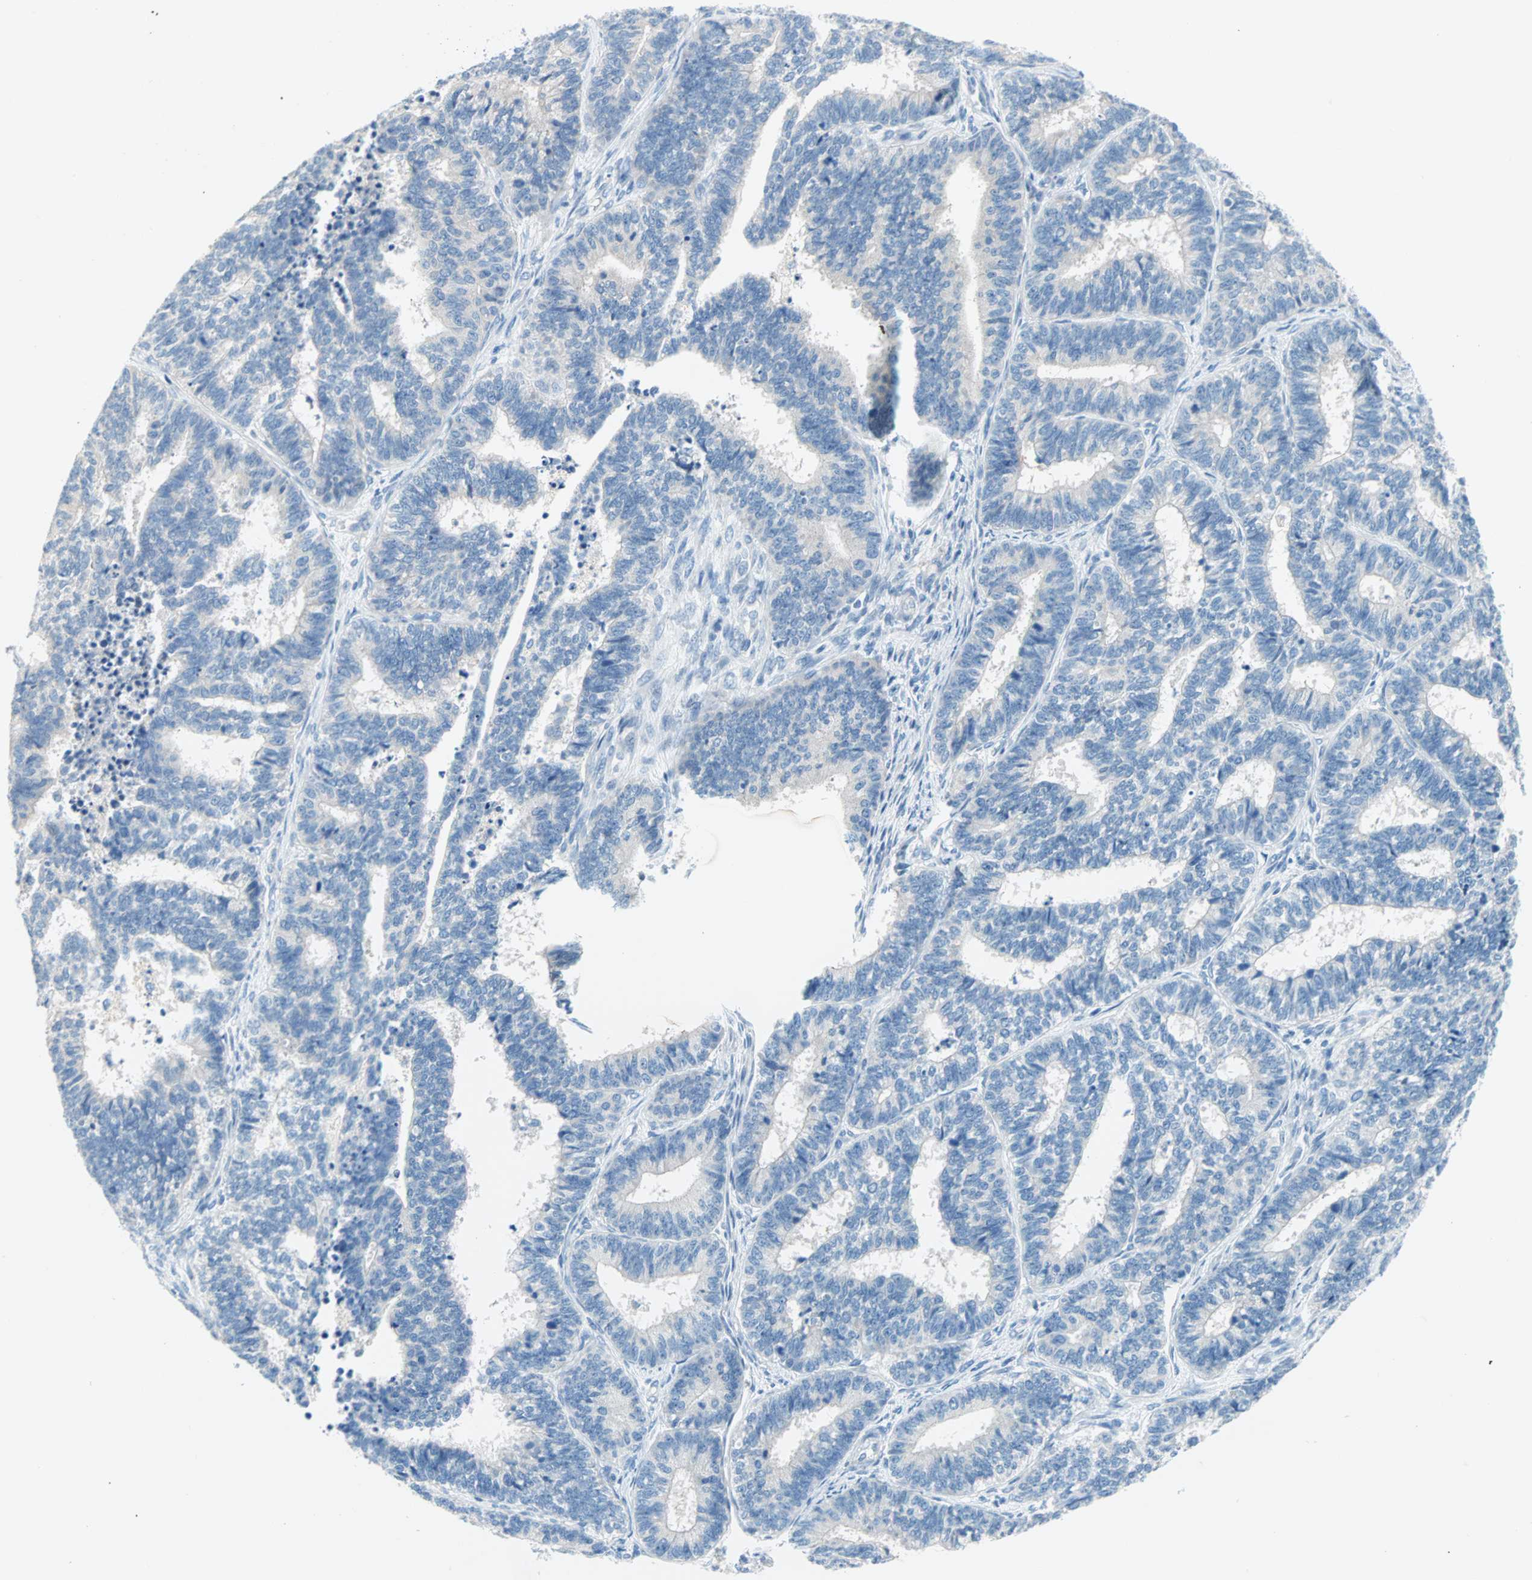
{"staining": {"intensity": "negative", "quantity": "none", "location": "none"}, "tissue": "endometrial cancer", "cell_type": "Tumor cells", "image_type": "cancer", "snomed": [{"axis": "morphology", "description": "Adenocarcinoma, NOS"}, {"axis": "topography", "description": "Endometrium"}], "caption": "The micrograph displays no significant staining in tumor cells of adenocarcinoma (endometrial). (Brightfield microscopy of DAB (3,3'-diaminobenzidine) IHC at high magnification).", "gene": "TMEM163", "patient": {"sex": "female", "age": 70}}